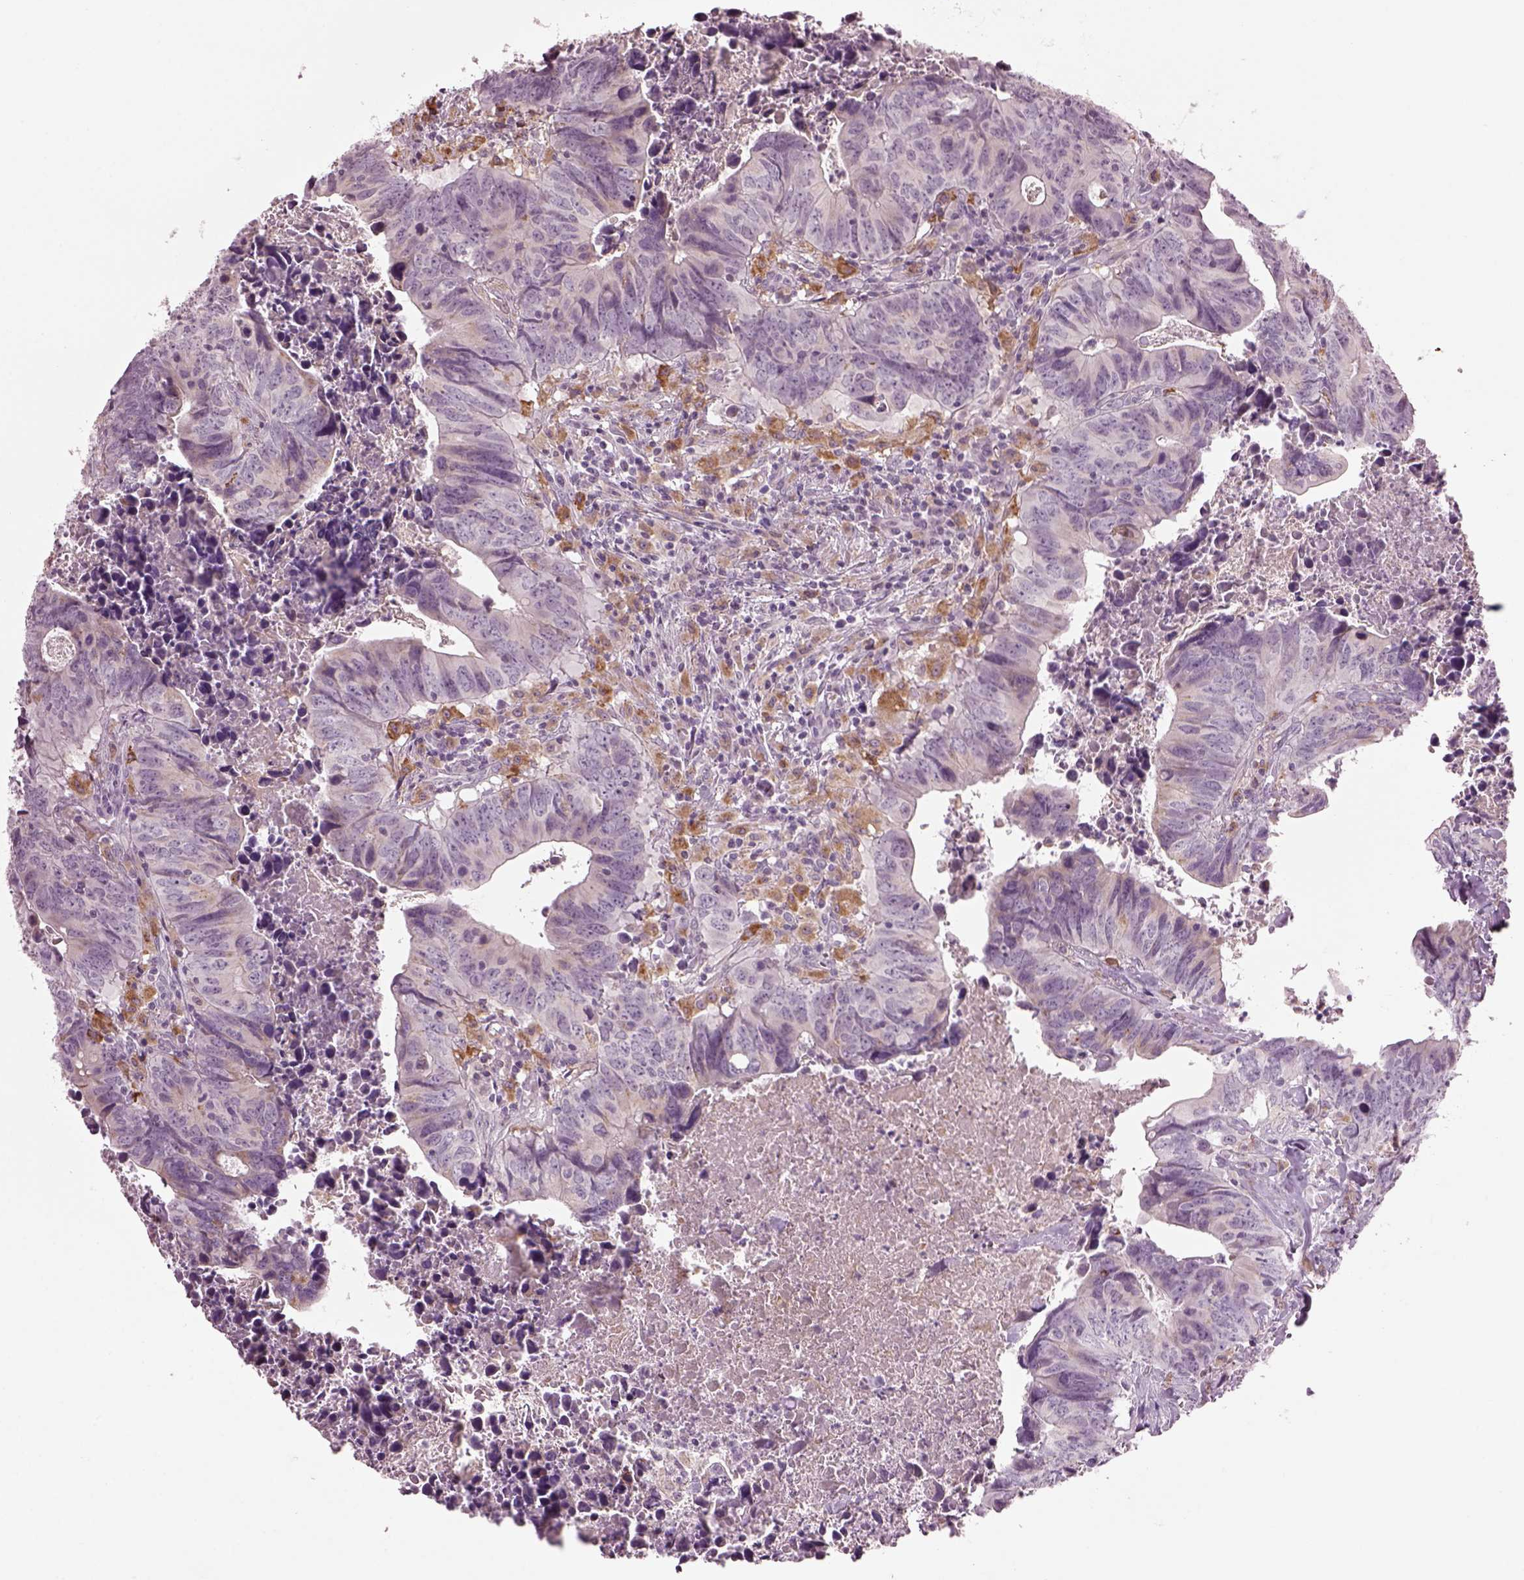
{"staining": {"intensity": "negative", "quantity": "none", "location": "none"}, "tissue": "colorectal cancer", "cell_type": "Tumor cells", "image_type": "cancer", "snomed": [{"axis": "morphology", "description": "Adenocarcinoma, NOS"}, {"axis": "topography", "description": "Colon"}], "caption": "High magnification brightfield microscopy of colorectal adenocarcinoma stained with DAB (brown) and counterstained with hematoxylin (blue): tumor cells show no significant expression.", "gene": "TMEM231", "patient": {"sex": "female", "age": 82}}